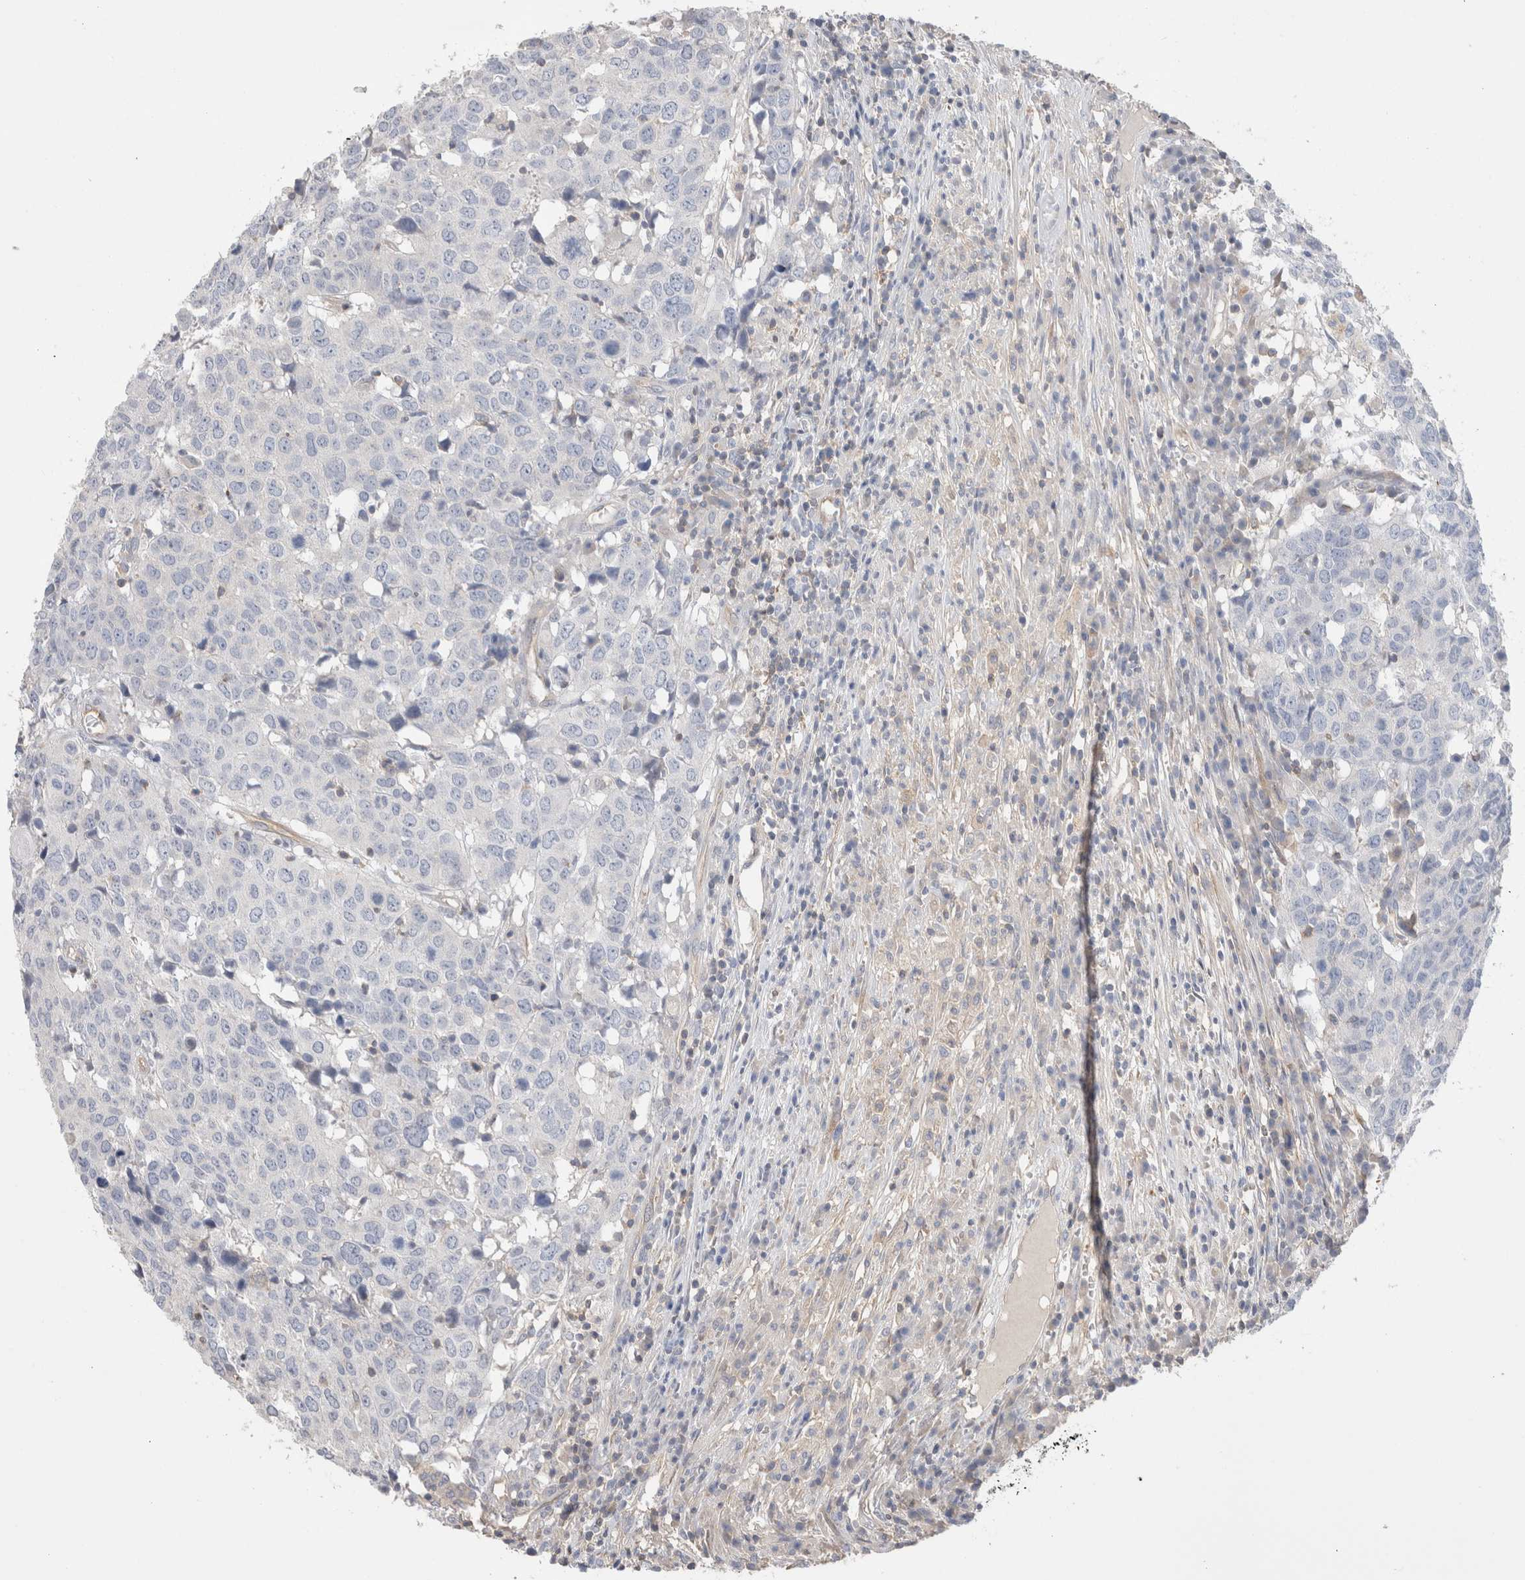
{"staining": {"intensity": "negative", "quantity": "none", "location": "none"}, "tissue": "head and neck cancer", "cell_type": "Tumor cells", "image_type": "cancer", "snomed": [{"axis": "morphology", "description": "Squamous cell carcinoma, NOS"}, {"axis": "topography", "description": "Head-Neck"}], "caption": "Tumor cells are negative for brown protein staining in squamous cell carcinoma (head and neck).", "gene": "CAPN2", "patient": {"sex": "male", "age": 66}}